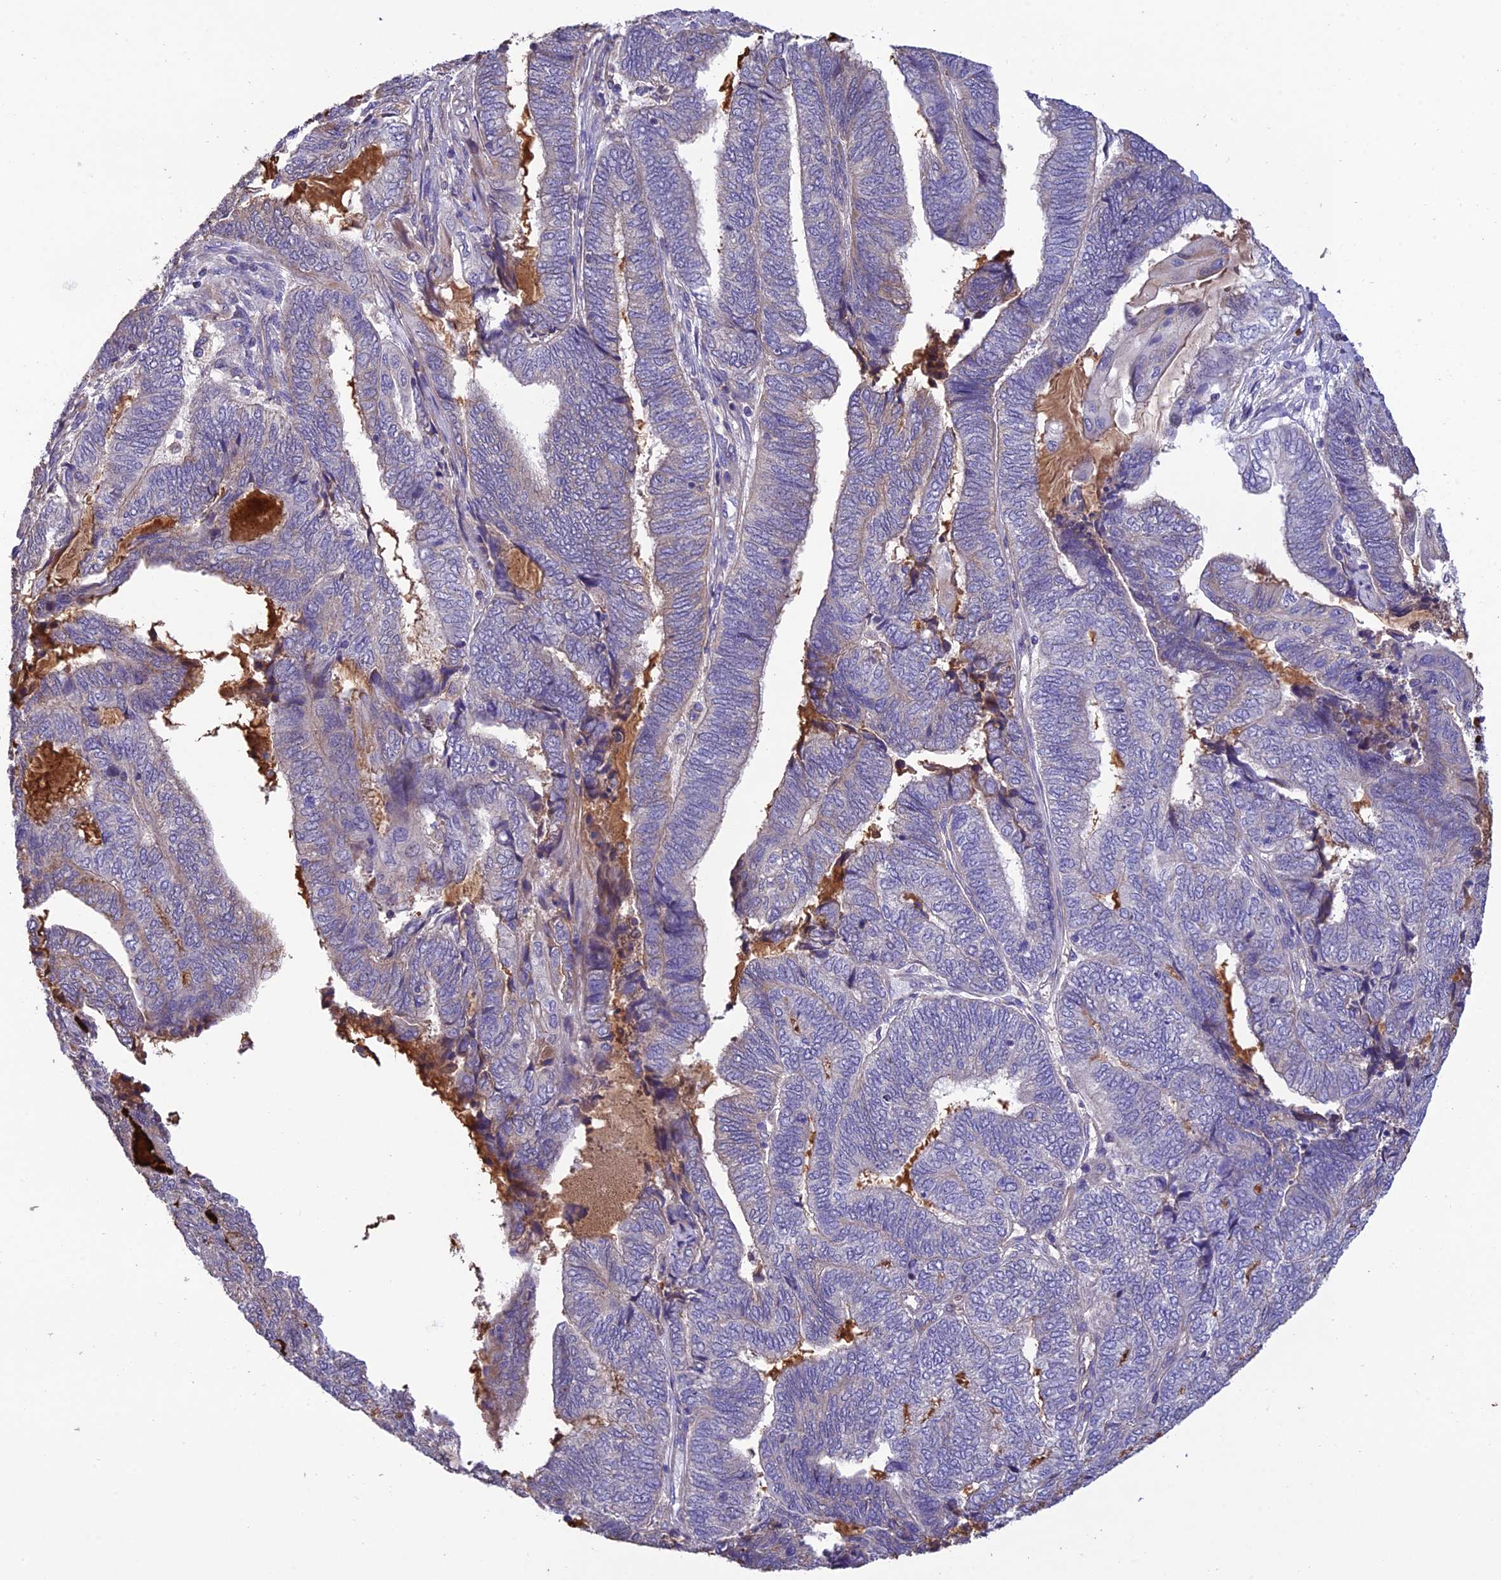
{"staining": {"intensity": "negative", "quantity": "none", "location": "none"}, "tissue": "endometrial cancer", "cell_type": "Tumor cells", "image_type": "cancer", "snomed": [{"axis": "morphology", "description": "Adenocarcinoma, NOS"}, {"axis": "topography", "description": "Uterus"}, {"axis": "topography", "description": "Endometrium"}], "caption": "Immunohistochemistry (IHC) of human endometrial cancer (adenocarcinoma) displays no expression in tumor cells. (DAB IHC visualized using brightfield microscopy, high magnification).", "gene": "MIOS", "patient": {"sex": "female", "age": 70}}